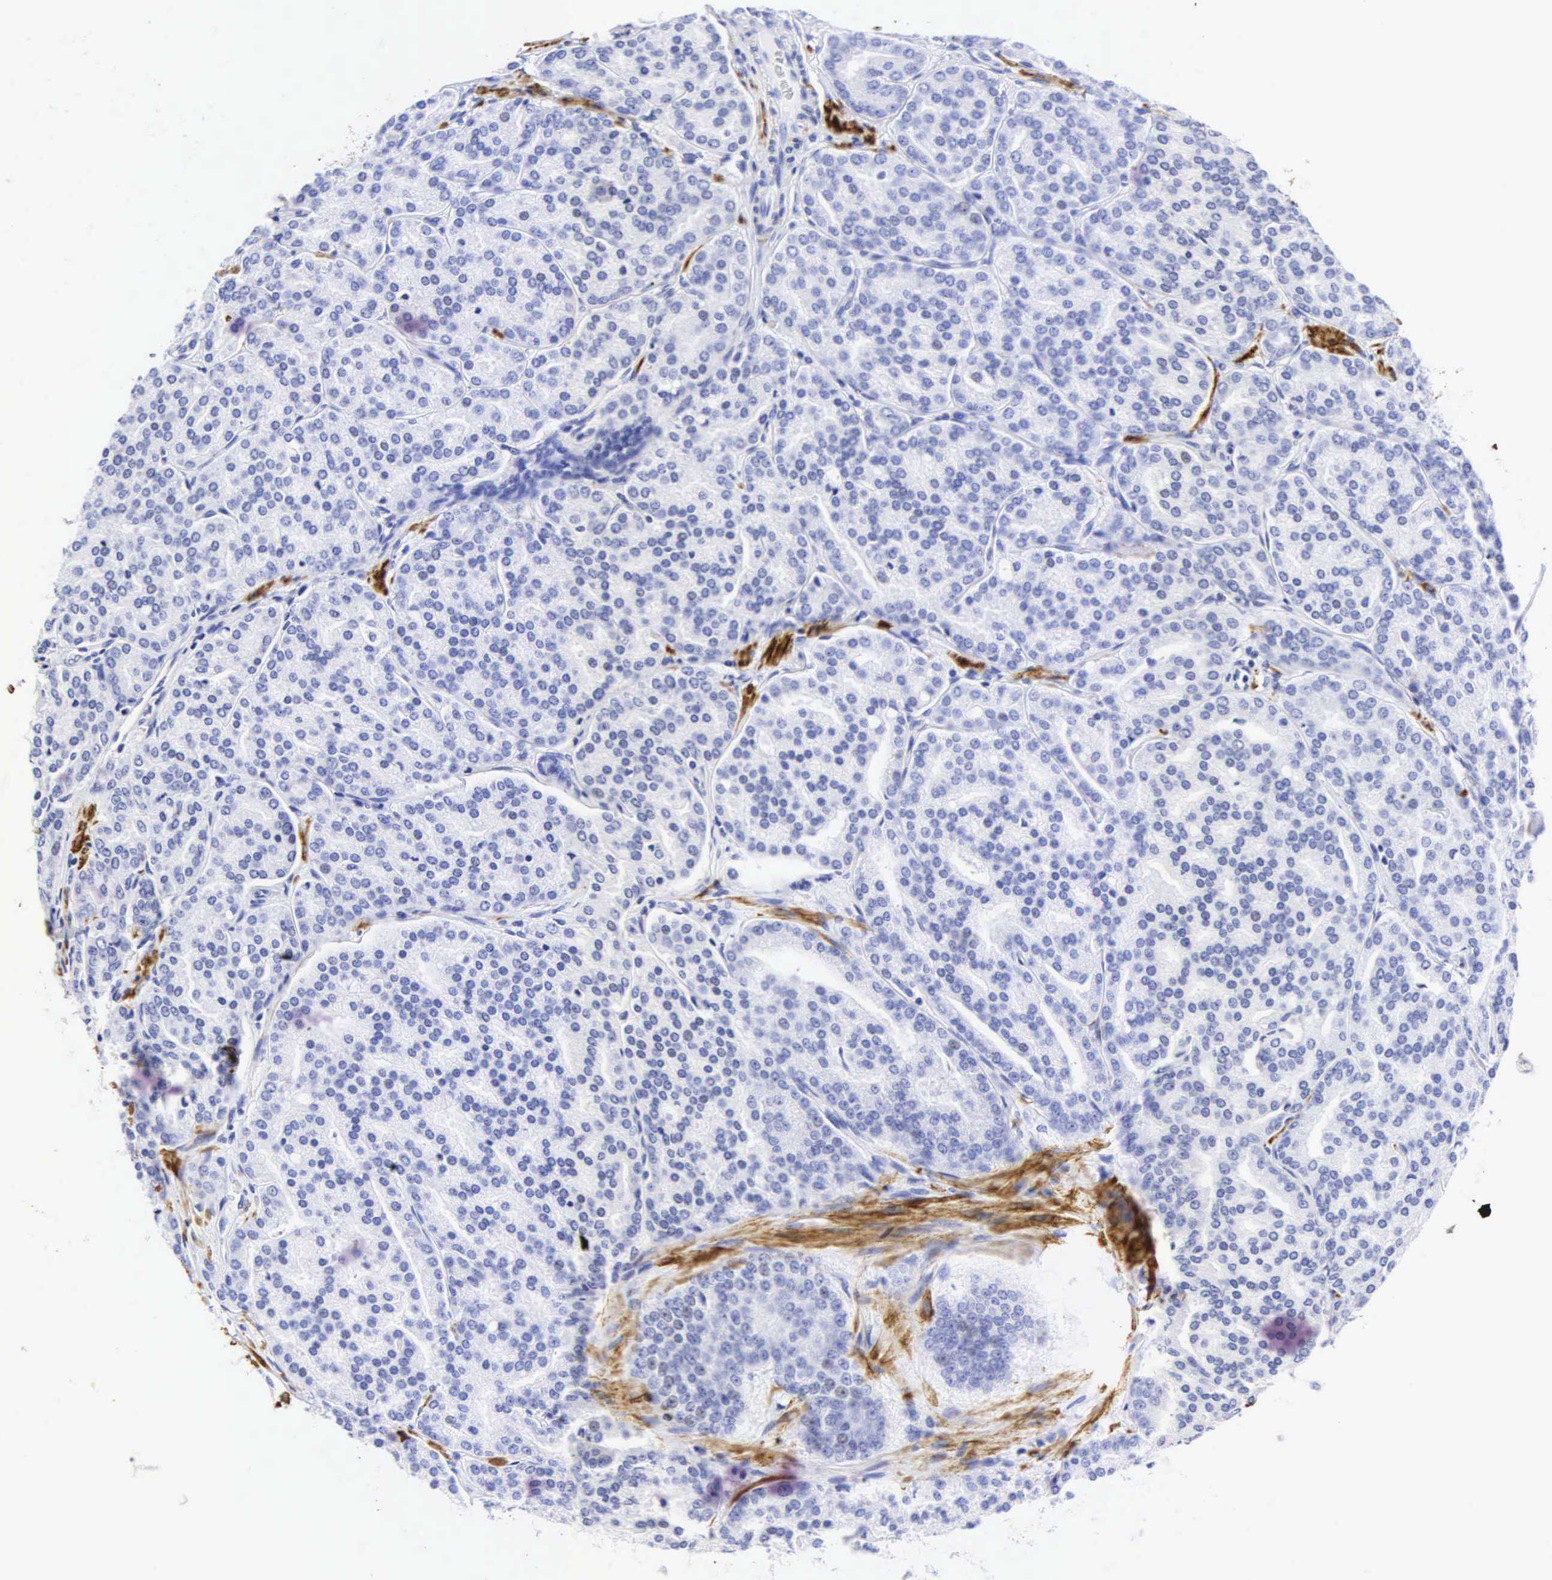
{"staining": {"intensity": "negative", "quantity": "none", "location": "none"}, "tissue": "prostate cancer", "cell_type": "Tumor cells", "image_type": "cancer", "snomed": [{"axis": "morphology", "description": "Adenocarcinoma, High grade"}, {"axis": "topography", "description": "Prostate"}], "caption": "This histopathology image is of prostate cancer stained with immunohistochemistry (IHC) to label a protein in brown with the nuclei are counter-stained blue. There is no expression in tumor cells. (Stains: DAB IHC with hematoxylin counter stain, Microscopy: brightfield microscopy at high magnification).", "gene": "DES", "patient": {"sex": "male", "age": 64}}